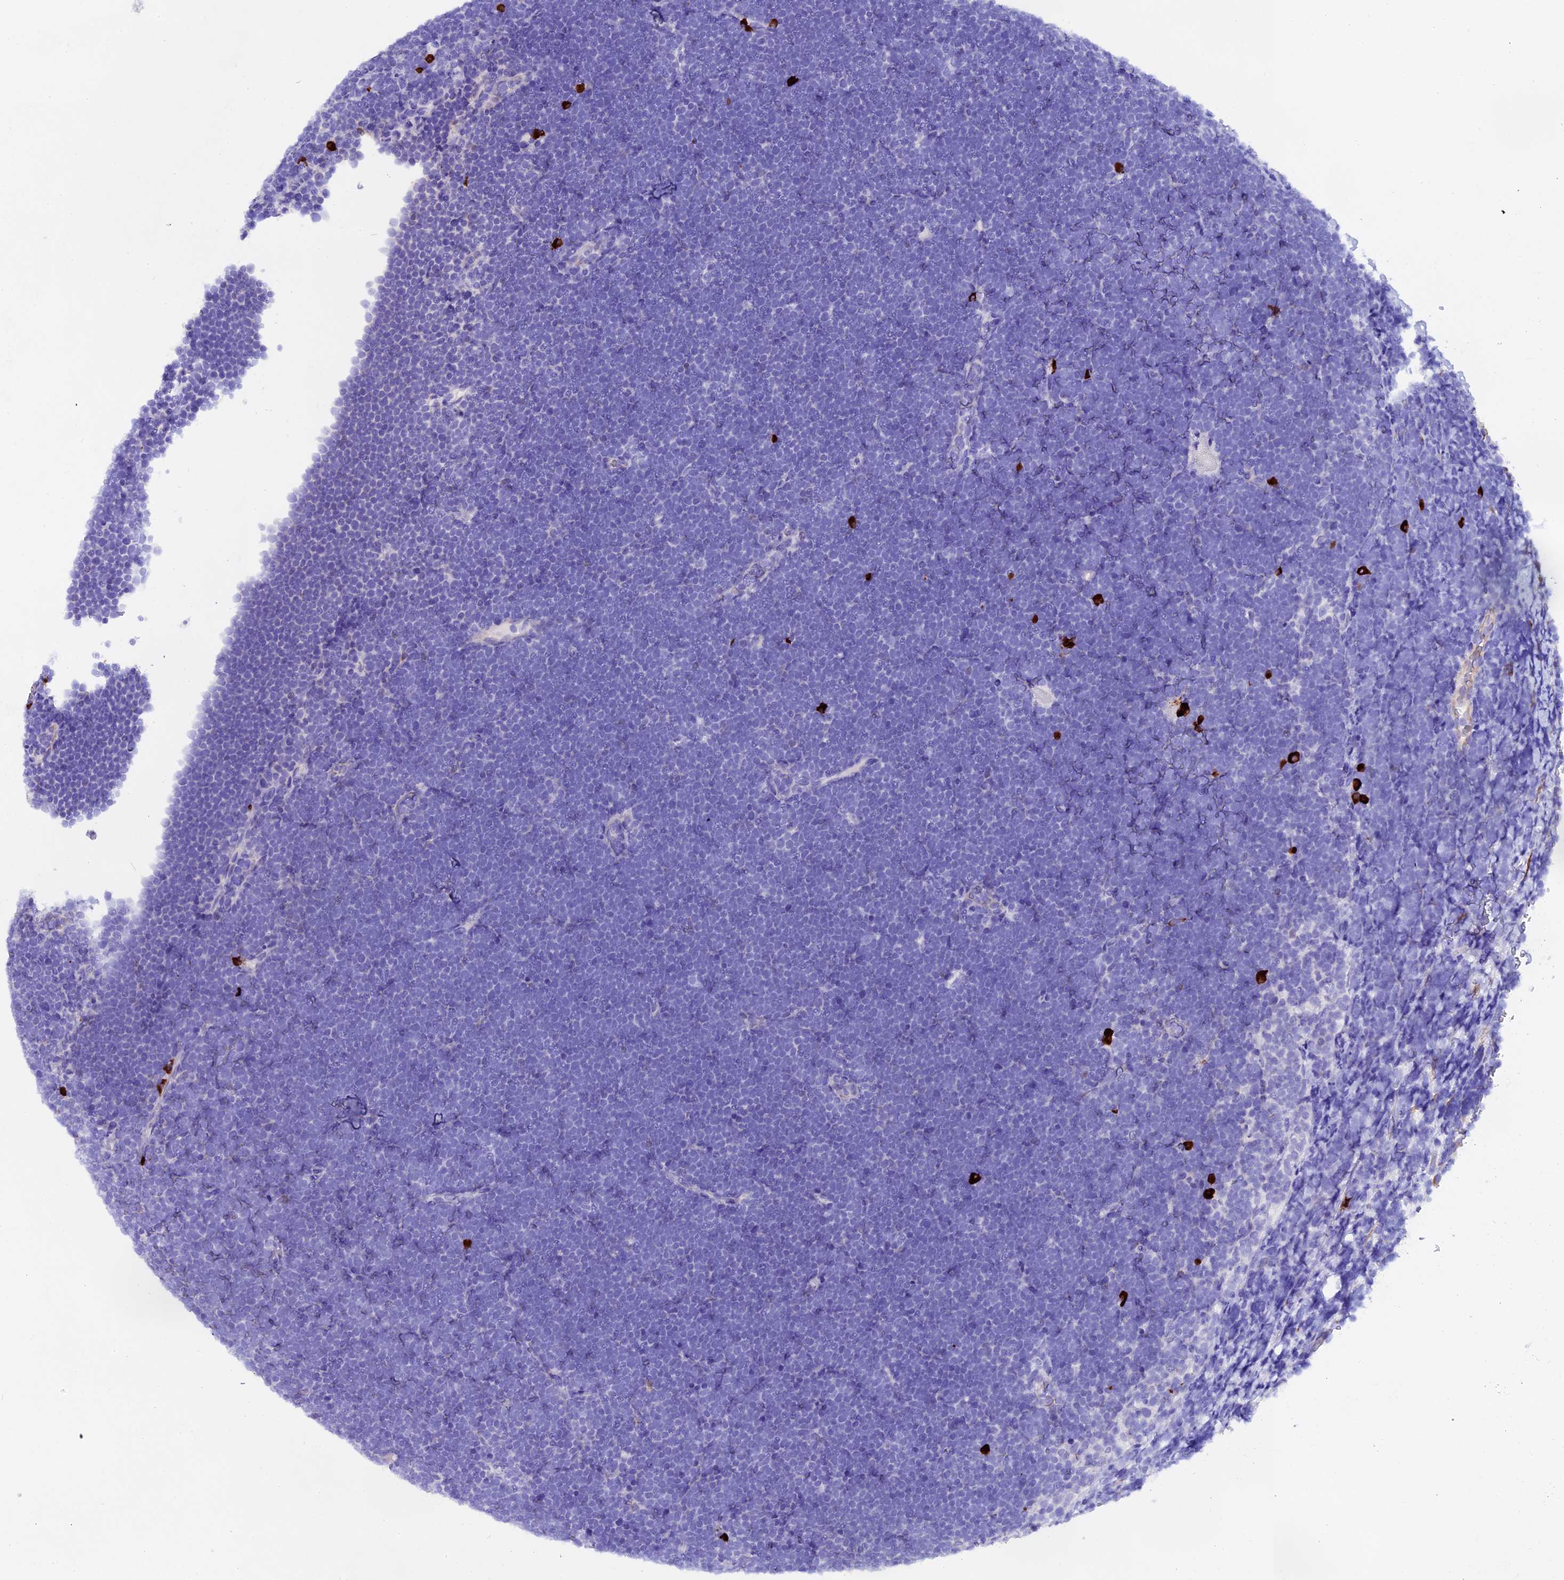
{"staining": {"intensity": "negative", "quantity": "none", "location": "none"}, "tissue": "lymphoma", "cell_type": "Tumor cells", "image_type": "cancer", "snomed": [{"axis": "morphology", "description": "Malignant lymphoma, non-Hodgkin's type, High grade"}, {"axis": "topography", "description": "Lymph node"}], "caption": "This photomicrograph is of lymphoma stained with immunohistochemistry (IHC) to label a protein in brown with the nuclei are counter-stained blue. There is no expression in tumor cells. Brightfield microscopy of immunohistochemistry (IHC) stained with DAB (3,3'-diaminobenzidine) (brown) and hematoxylin (blue), captured at high magnification.", "gene": "FKBP11", "patient": {"sex": "male", "age": 13}}